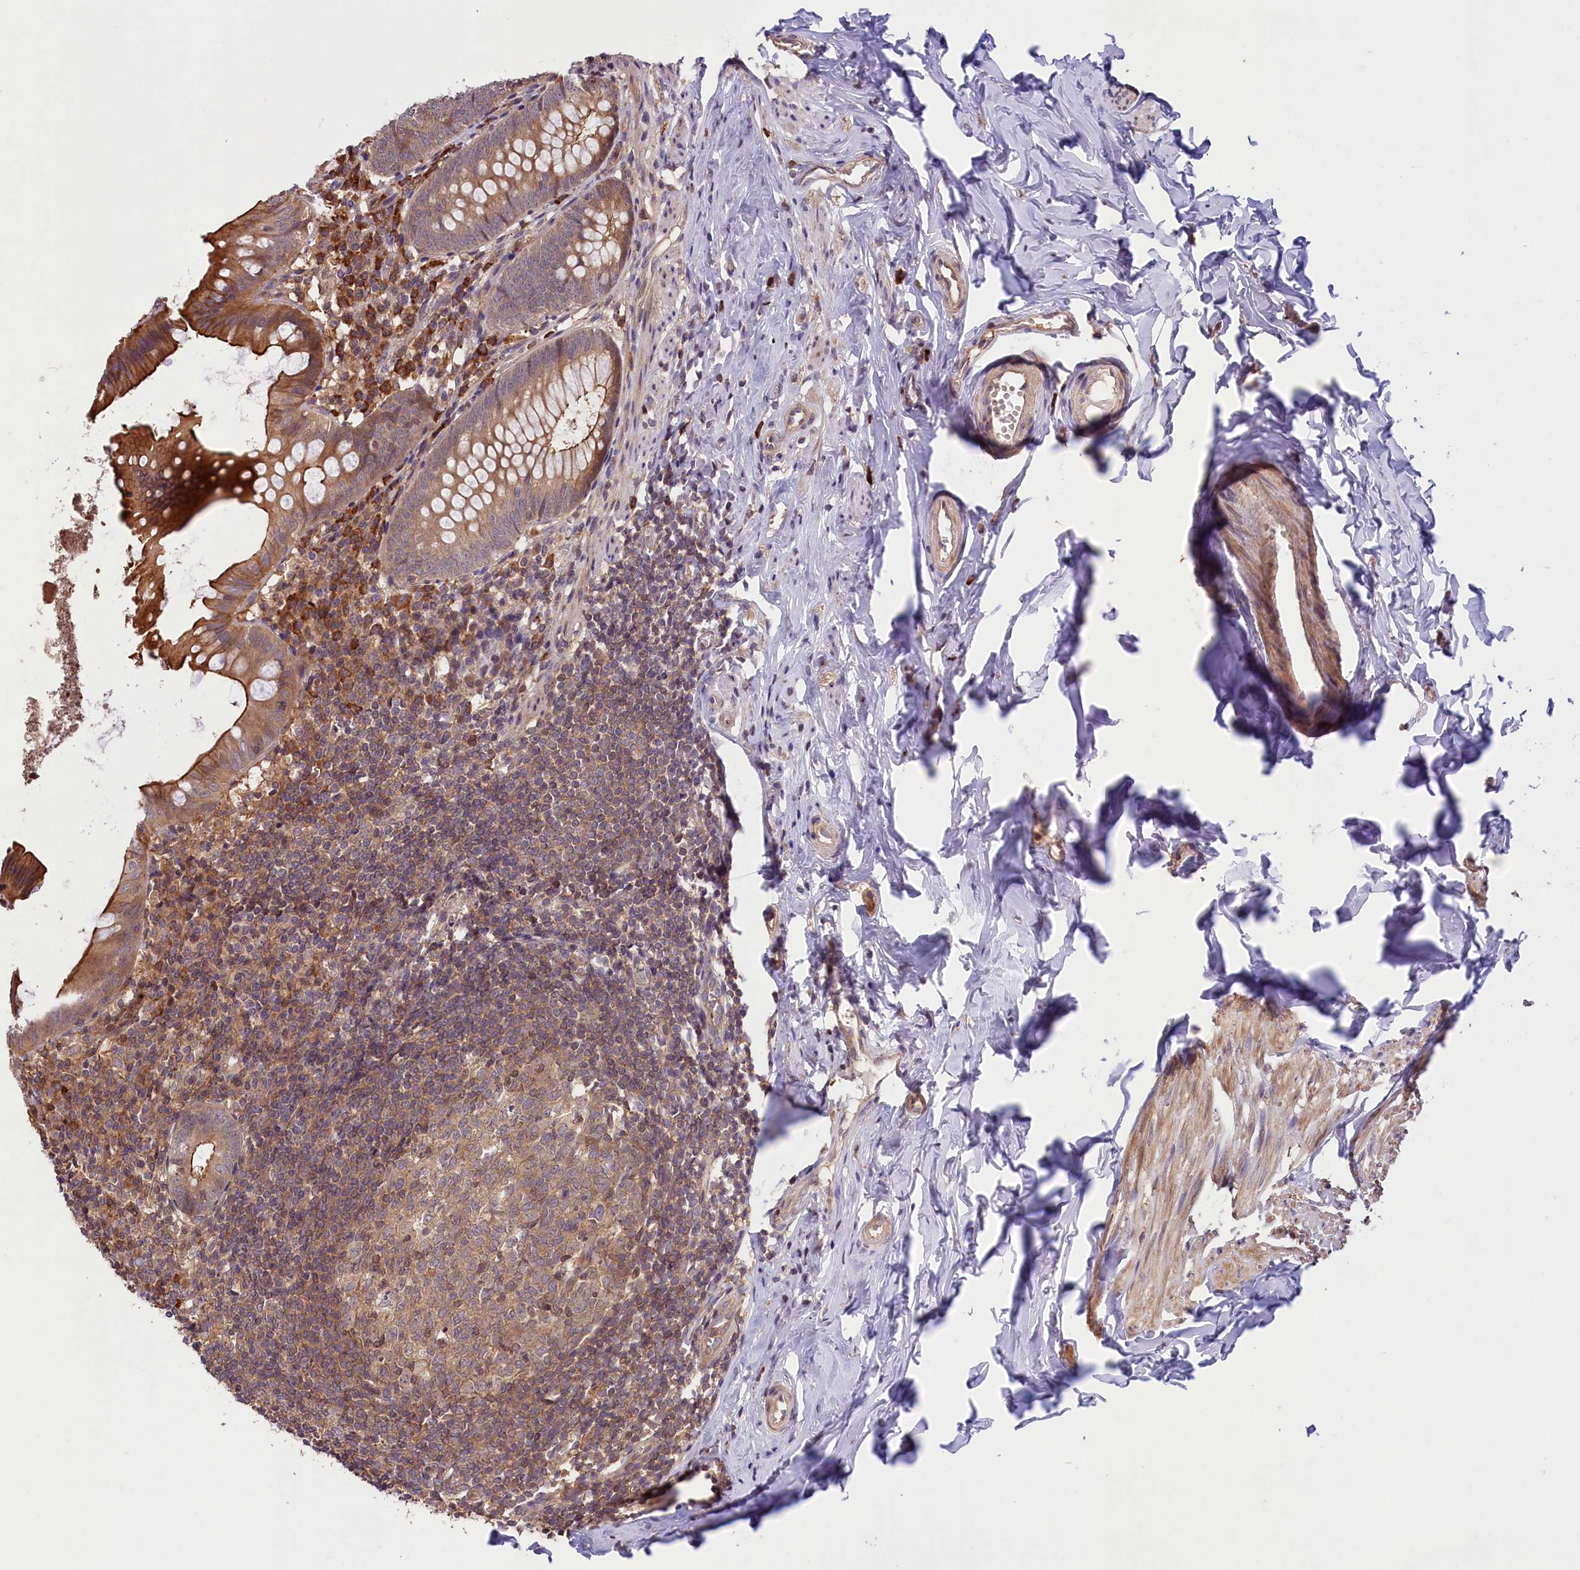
{"staining": {"intensity": "strong", "quantity": "25%-75%", "location": "cytoplasmic/membranous"}, "tissue": "appendix", "cell_type": "Glandular cells", "image_type": "normal", "snomed": [{"axis": "morphology", "description": "Normal tissue, NOS"}, {"axis": "topography", "description": "Appendix"}], "caption": "A brown stain labels strong cytoplasmic/membranous positivity of a protein in glandular cells of unremarkable appendix.", "gene": "RIC8A", "patient": {"sex": "female", "age": 51}}